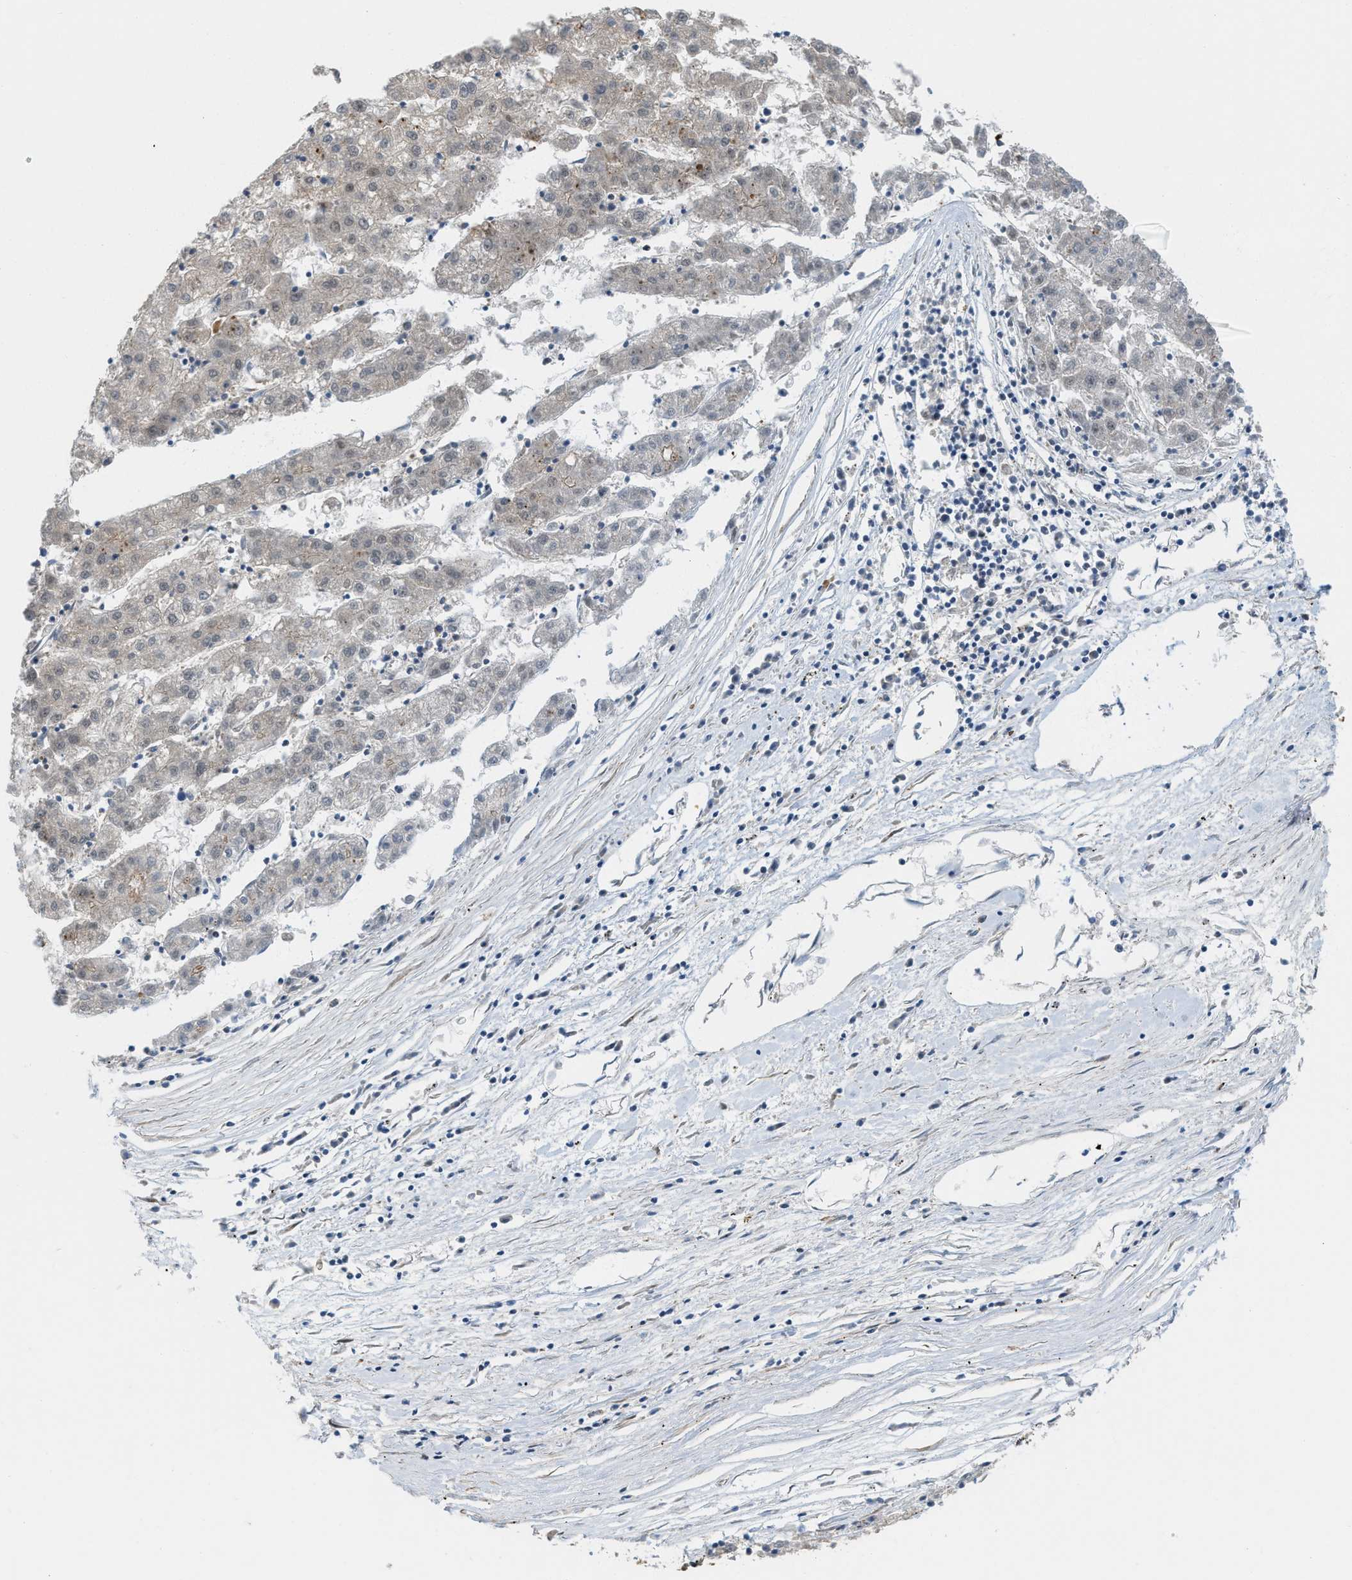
{"staining": {"intensity": "negative", "quantity": "none", "location": "none"}, "tissue": "liver cancer", "cell_type": "Tumor cells", "image_type": "cancer", "snomed": [{"axis": "morphology", "description": "Carcinoma, Hepatocellular, NOS"}, {"axis": "topography", "description": "Liver"}], "caption": "IHC photomicrograph of human liver cancer stained for a protein (brown), which shows no expression in tumor cells.", "gene": "DIPK1A", "patient": {"sex": "male", "age": 72}}